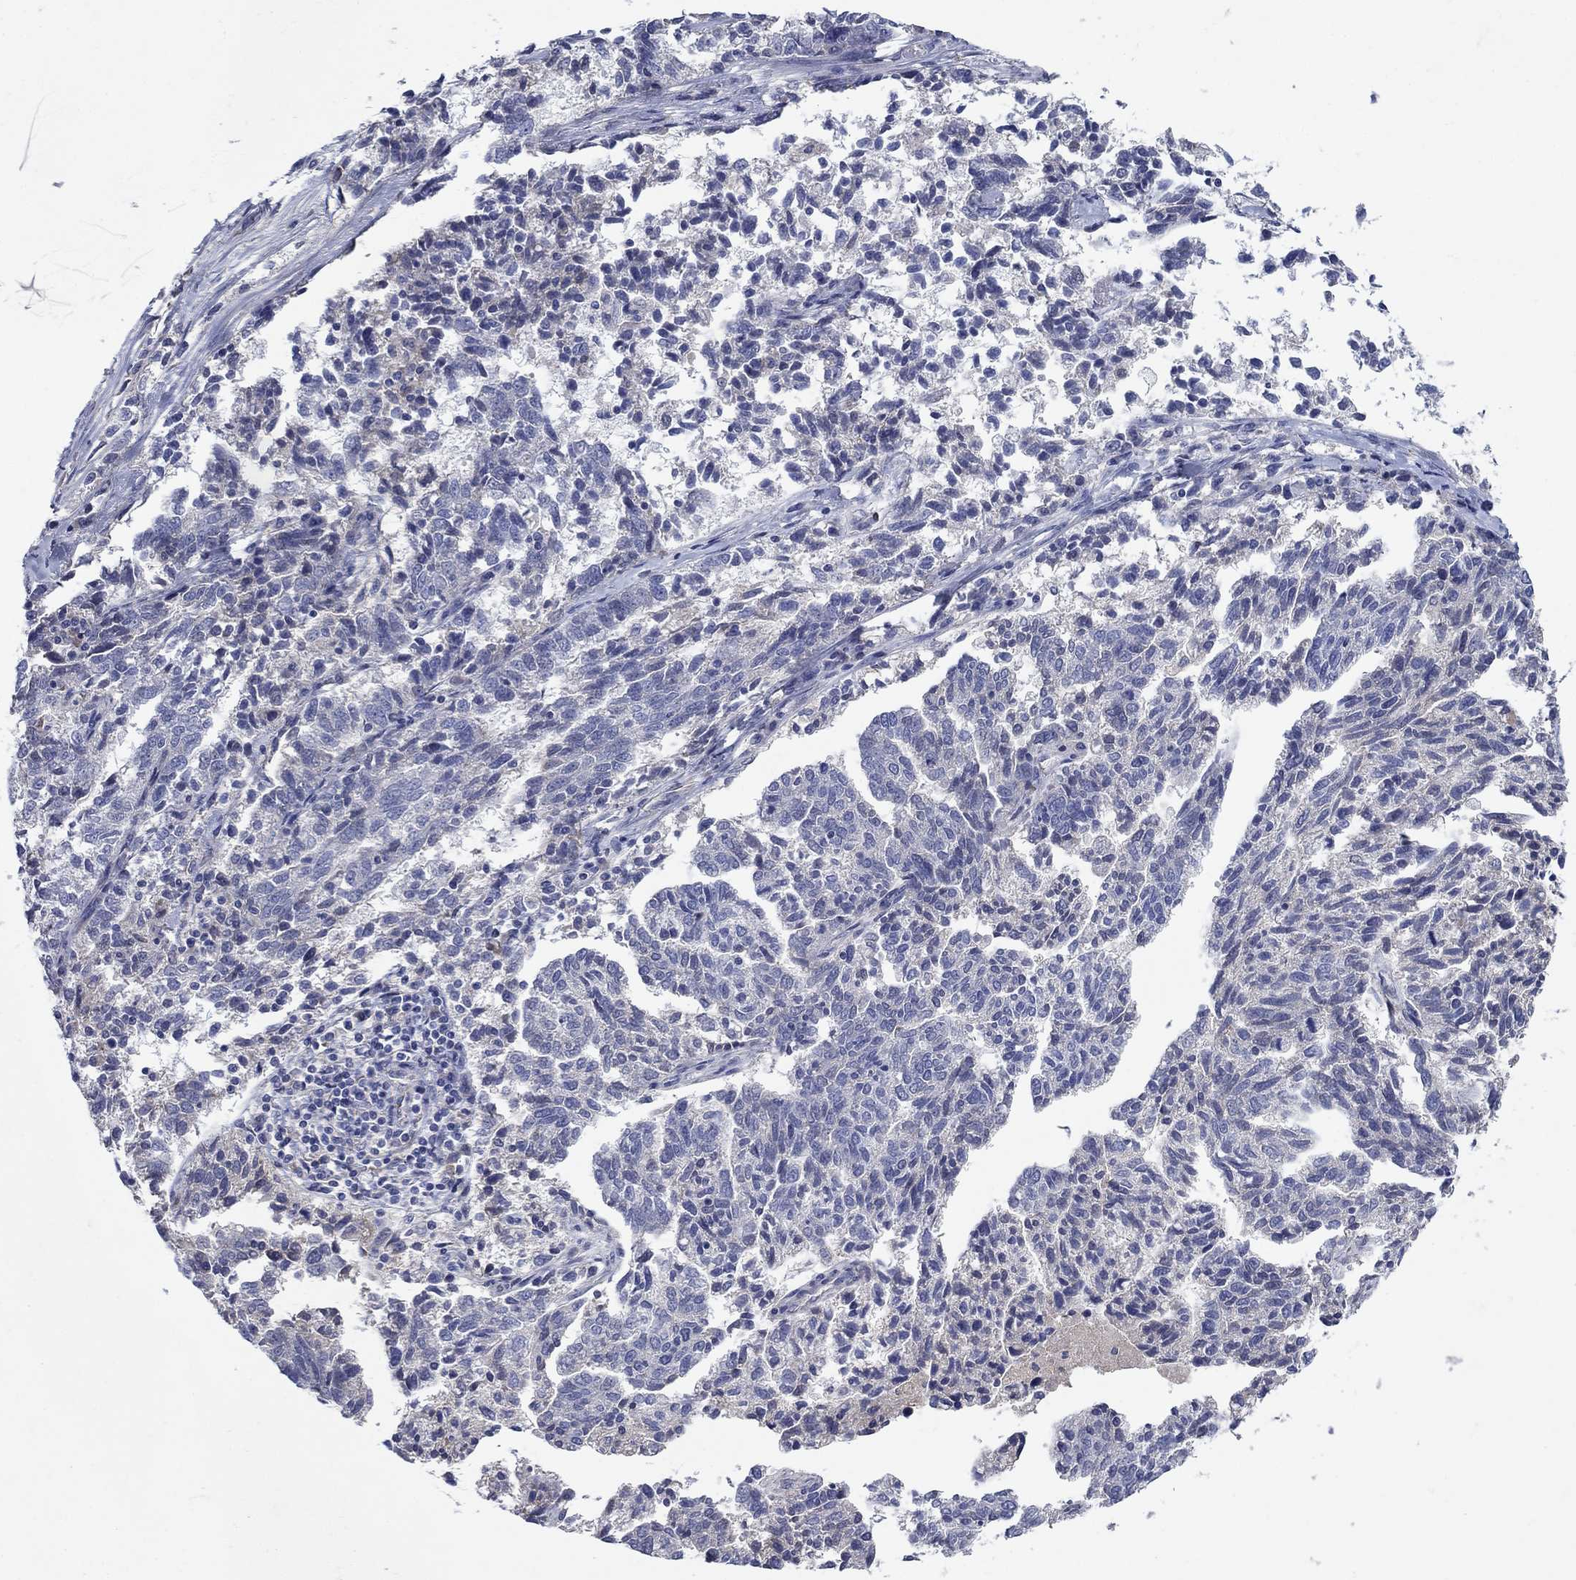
{"staining": {"intensity": "negative", "quantity": "none", "location": "none"}, "tissue": "ovarian cancer", "cell_type": "Tumor cells", "image_type": "cancer", "snomed": [{"axis": "morphology", "description": "Cystadenocarcinoma, serous, NOS"}, {"axis": "topography", "description": "Ovary"}], "caption": "High magnification brightfield microscopy of ovarian cancer (serous cystadenocarcinoma) stained with DAB (brown) and counterstained with hematoxylin (blue): tumor cells show no significant expression.", "gene": "SULT2B1", "patient": {"sex": "female", "age": 71}}